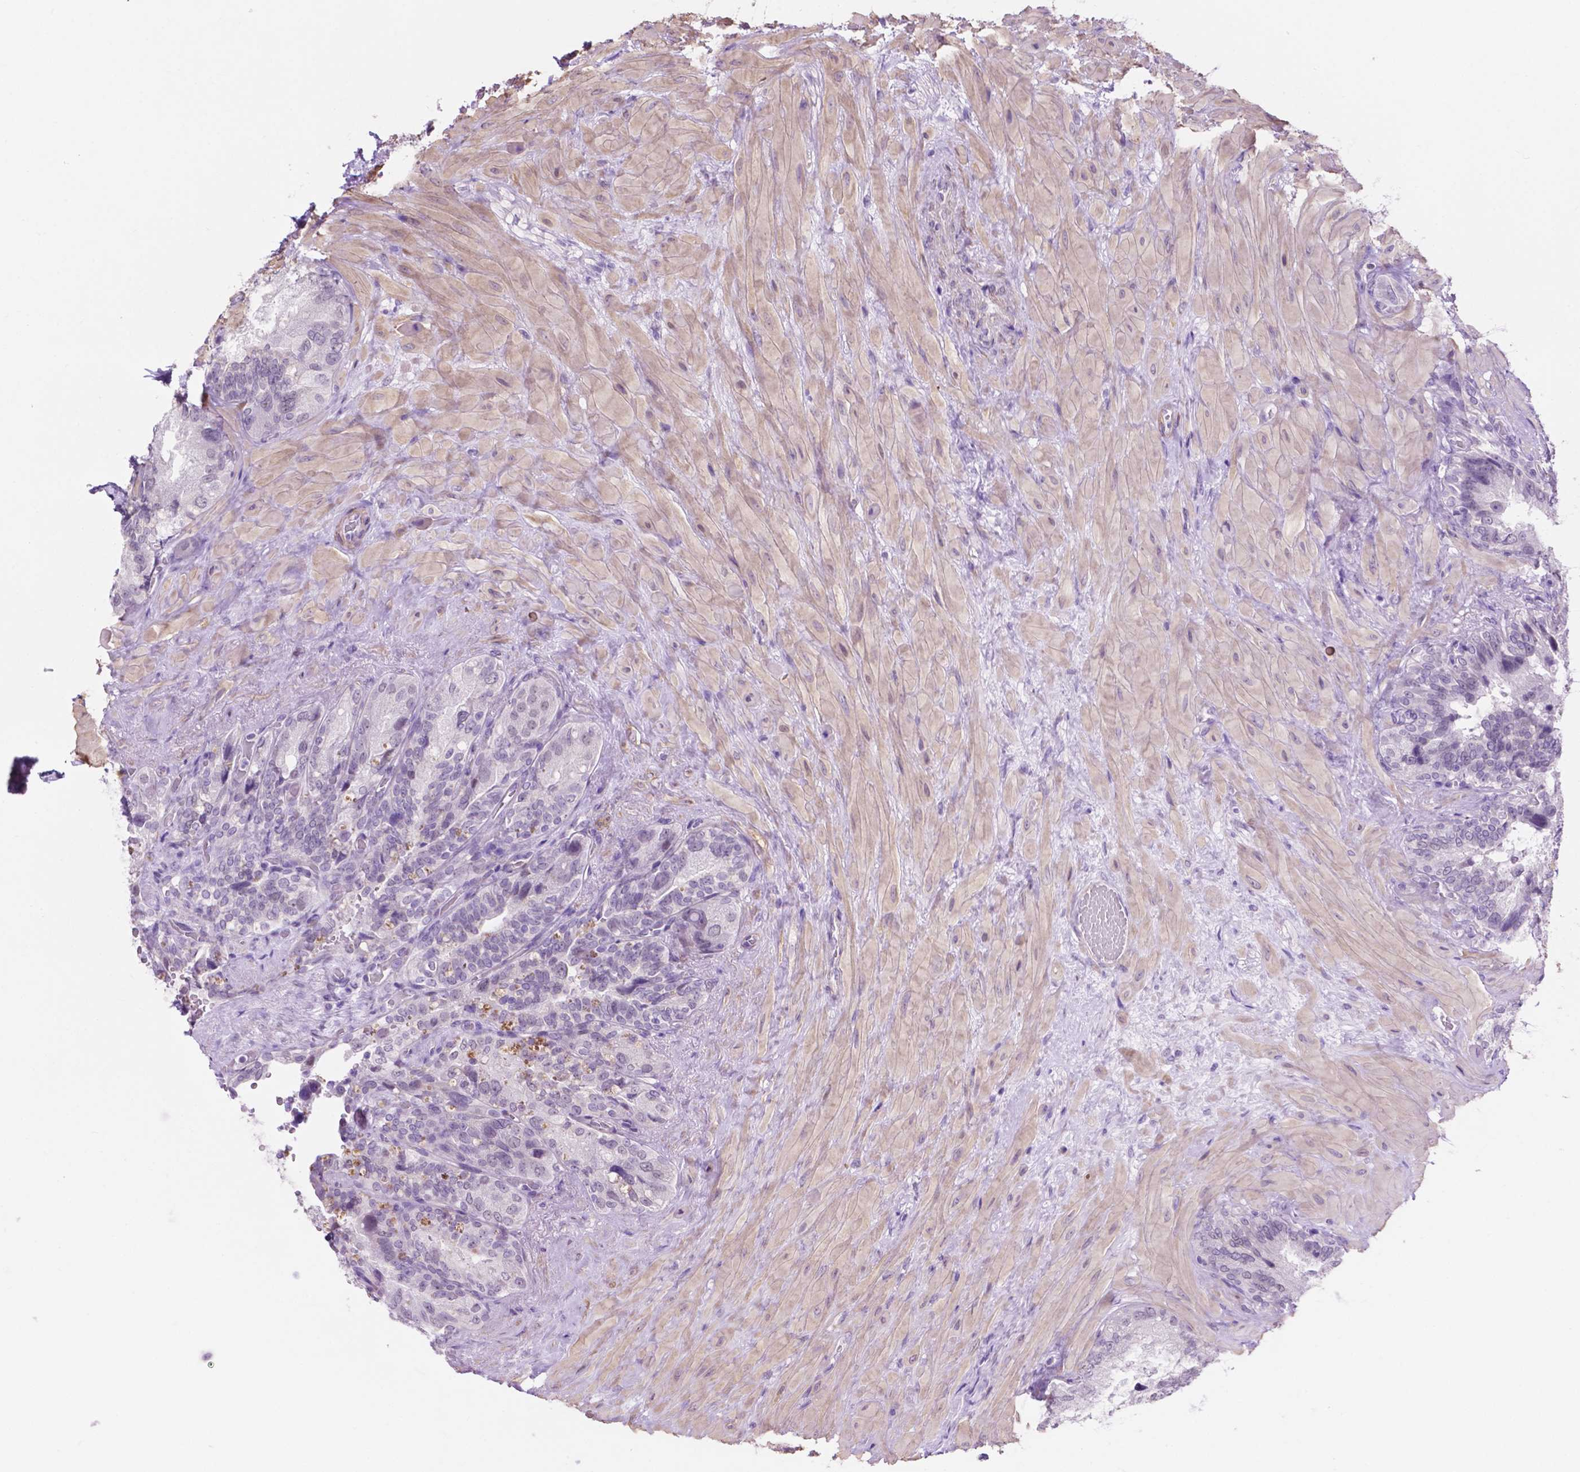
{"staining": {"intensity": "negative", "quantity": "none", "location": "none"}, "tissue": "seminal vesicle", "cell_type": "Glandular cells", "image_type": "normal", "snomed": [{"axis": "morphology", "description": "Normal tissue, NOS"}, {"axis": "topography", "description": "Seminal veicle"}], "caption": "Glandular cells are negative for brown protein staining in unremarkable seminal vesicle. The staining is performed using DAB brown chromogen with nuclei counter-stained in using hematoxylin.", "gene": "ACY3", "patient": {"sex": "male", "age": 69}}